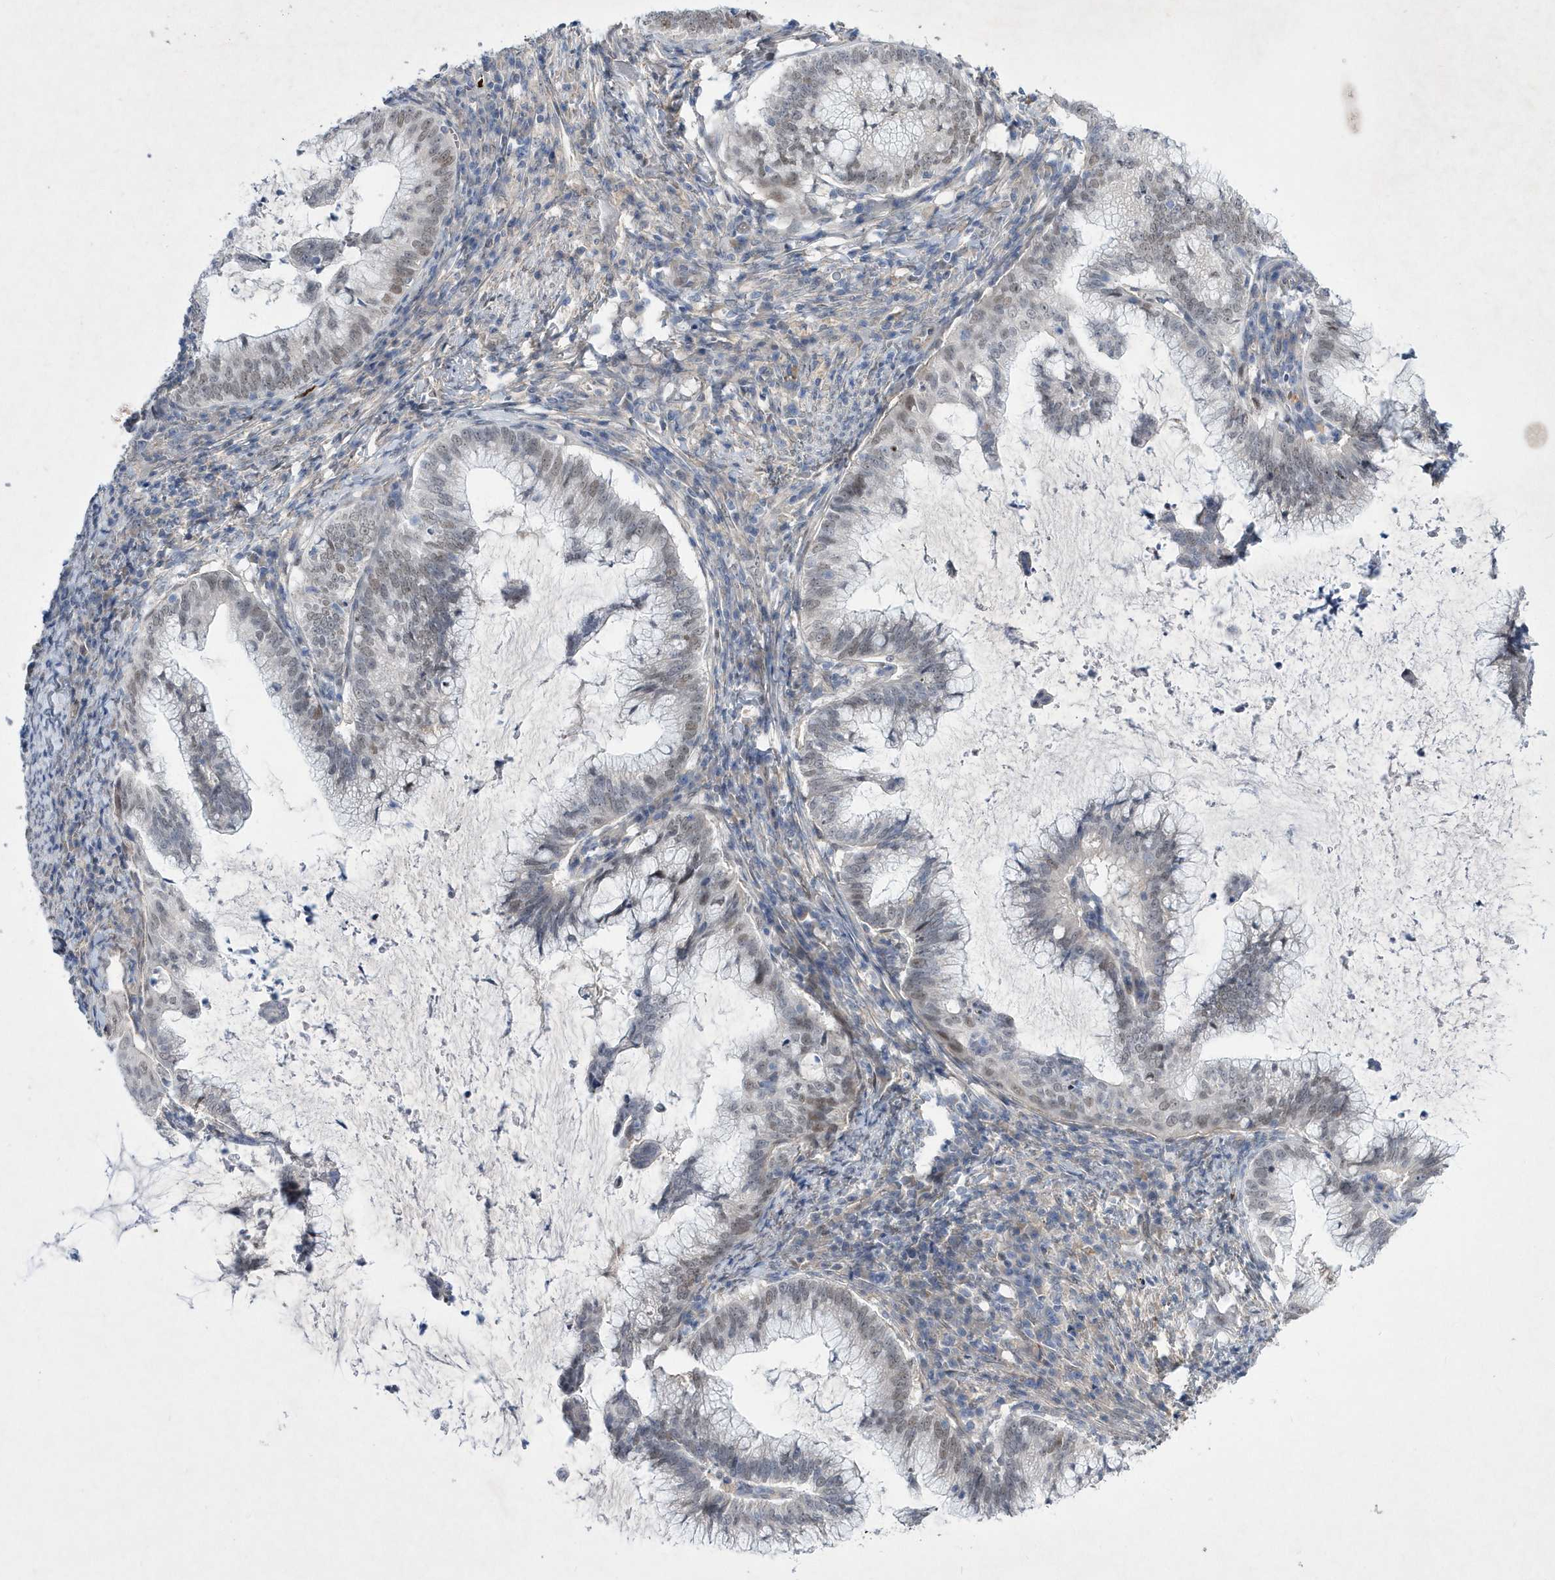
{"staining": {"intensity": "weak", "quantity": "25%-75%", "location": "nuclear"}, "tissue": "cervical cancer", "cell_type": "Tumor cells", "image_type": "cancer", "snomed": [{"axis": "morphology", "description": "Adenocarcinoma, NOS"}, {"axis": "topography", "description": "Cervix"}], "caption": "Protein positivity by IHC demonstrates weak nuclear staining in approximately 25%-75% of tumor cells in cervical cancer.", "gene": "ZNF875", "patient": {"sex": "female", "age": 36}}